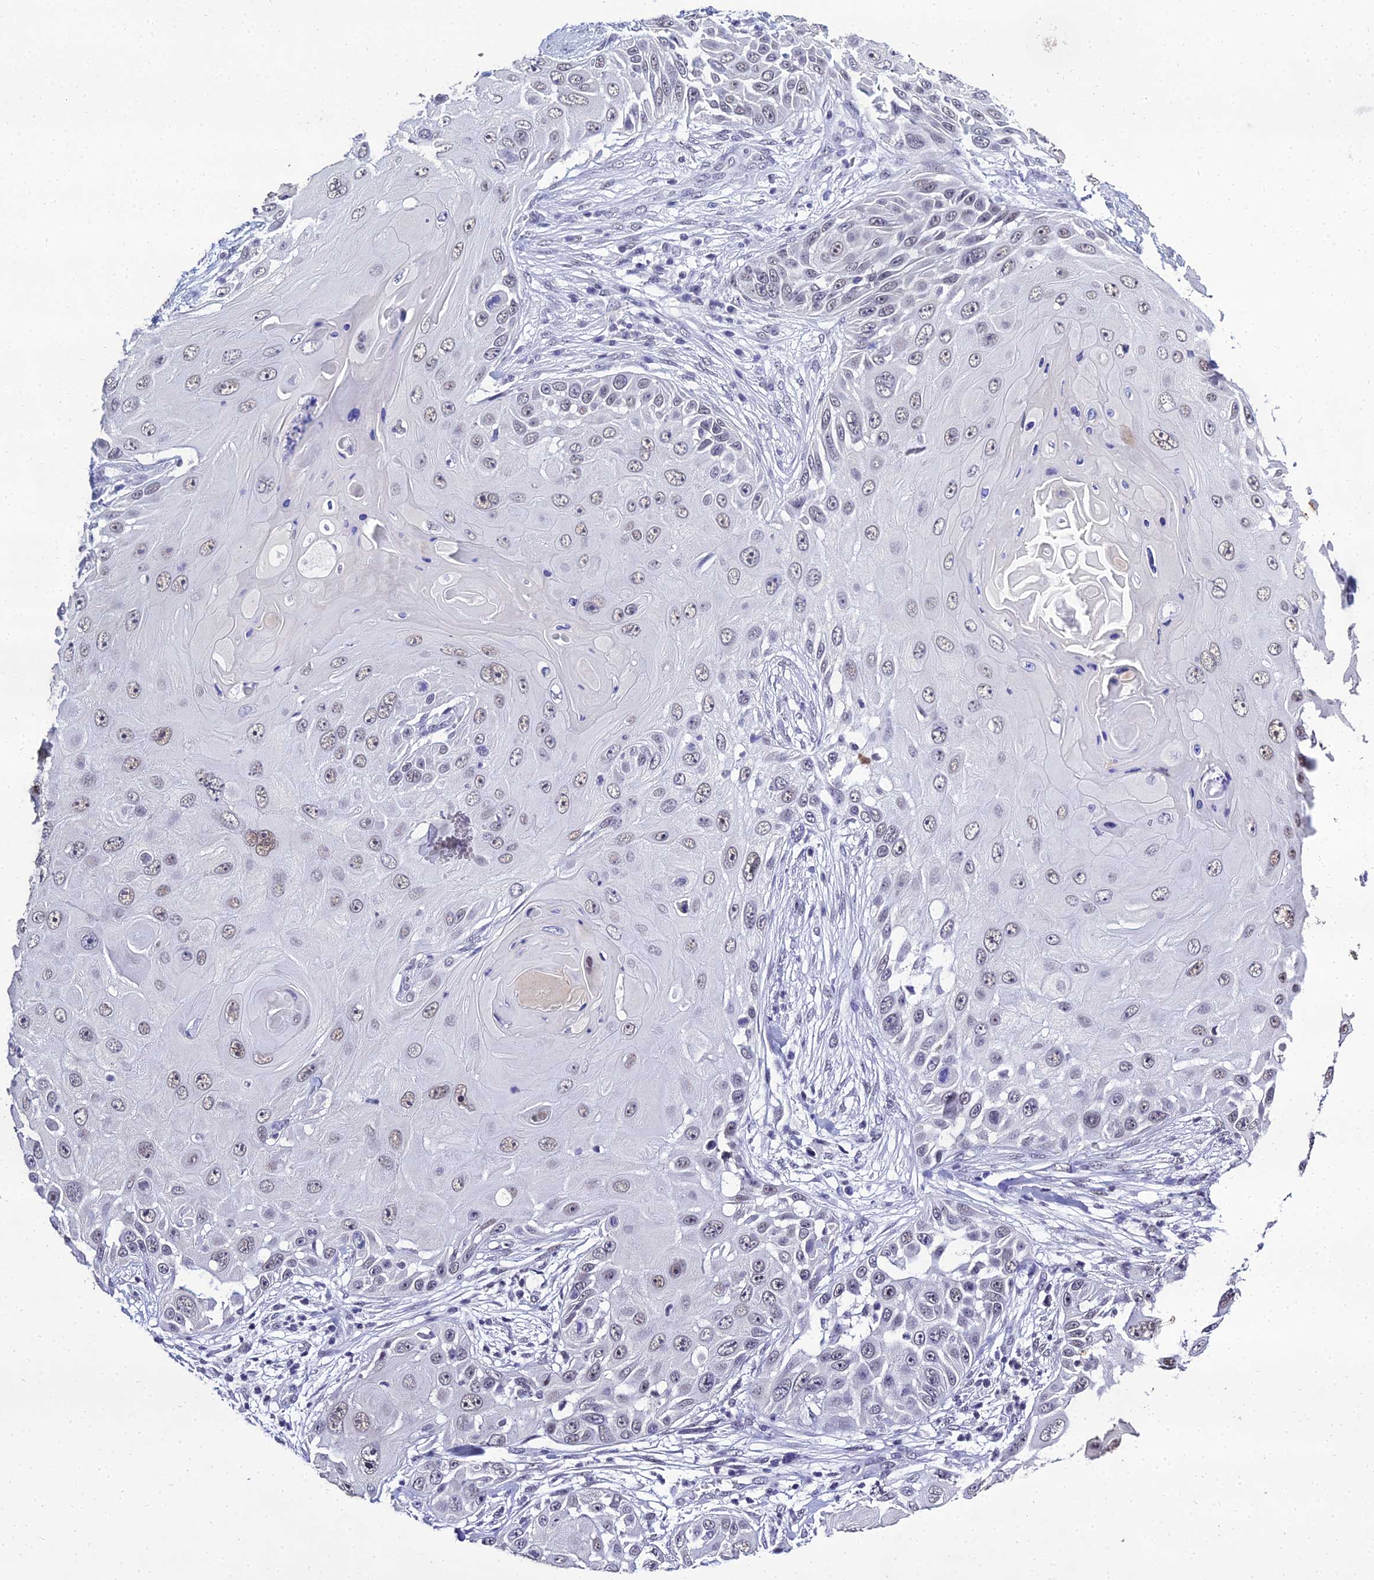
{"staining": {"intensity": "weak", "quantity": "<25%", "location": "nuclear"}, "tissue": "skin cancer", "cell_type": "Tumor cells", "image_type": "cancer", "snomed": [{"axis": "morphology", "description": "Squamous cell carcinoma, NOS"}, {"axis": "topography", "description": "Skin"}], "caption": "DAB immunohistochemical staining of squamous cell carcinoma (skin) reveals no significant expression in tumor cells.", "gene": "PPP4R2", "patient": {"sex": "female", "age": 44}}